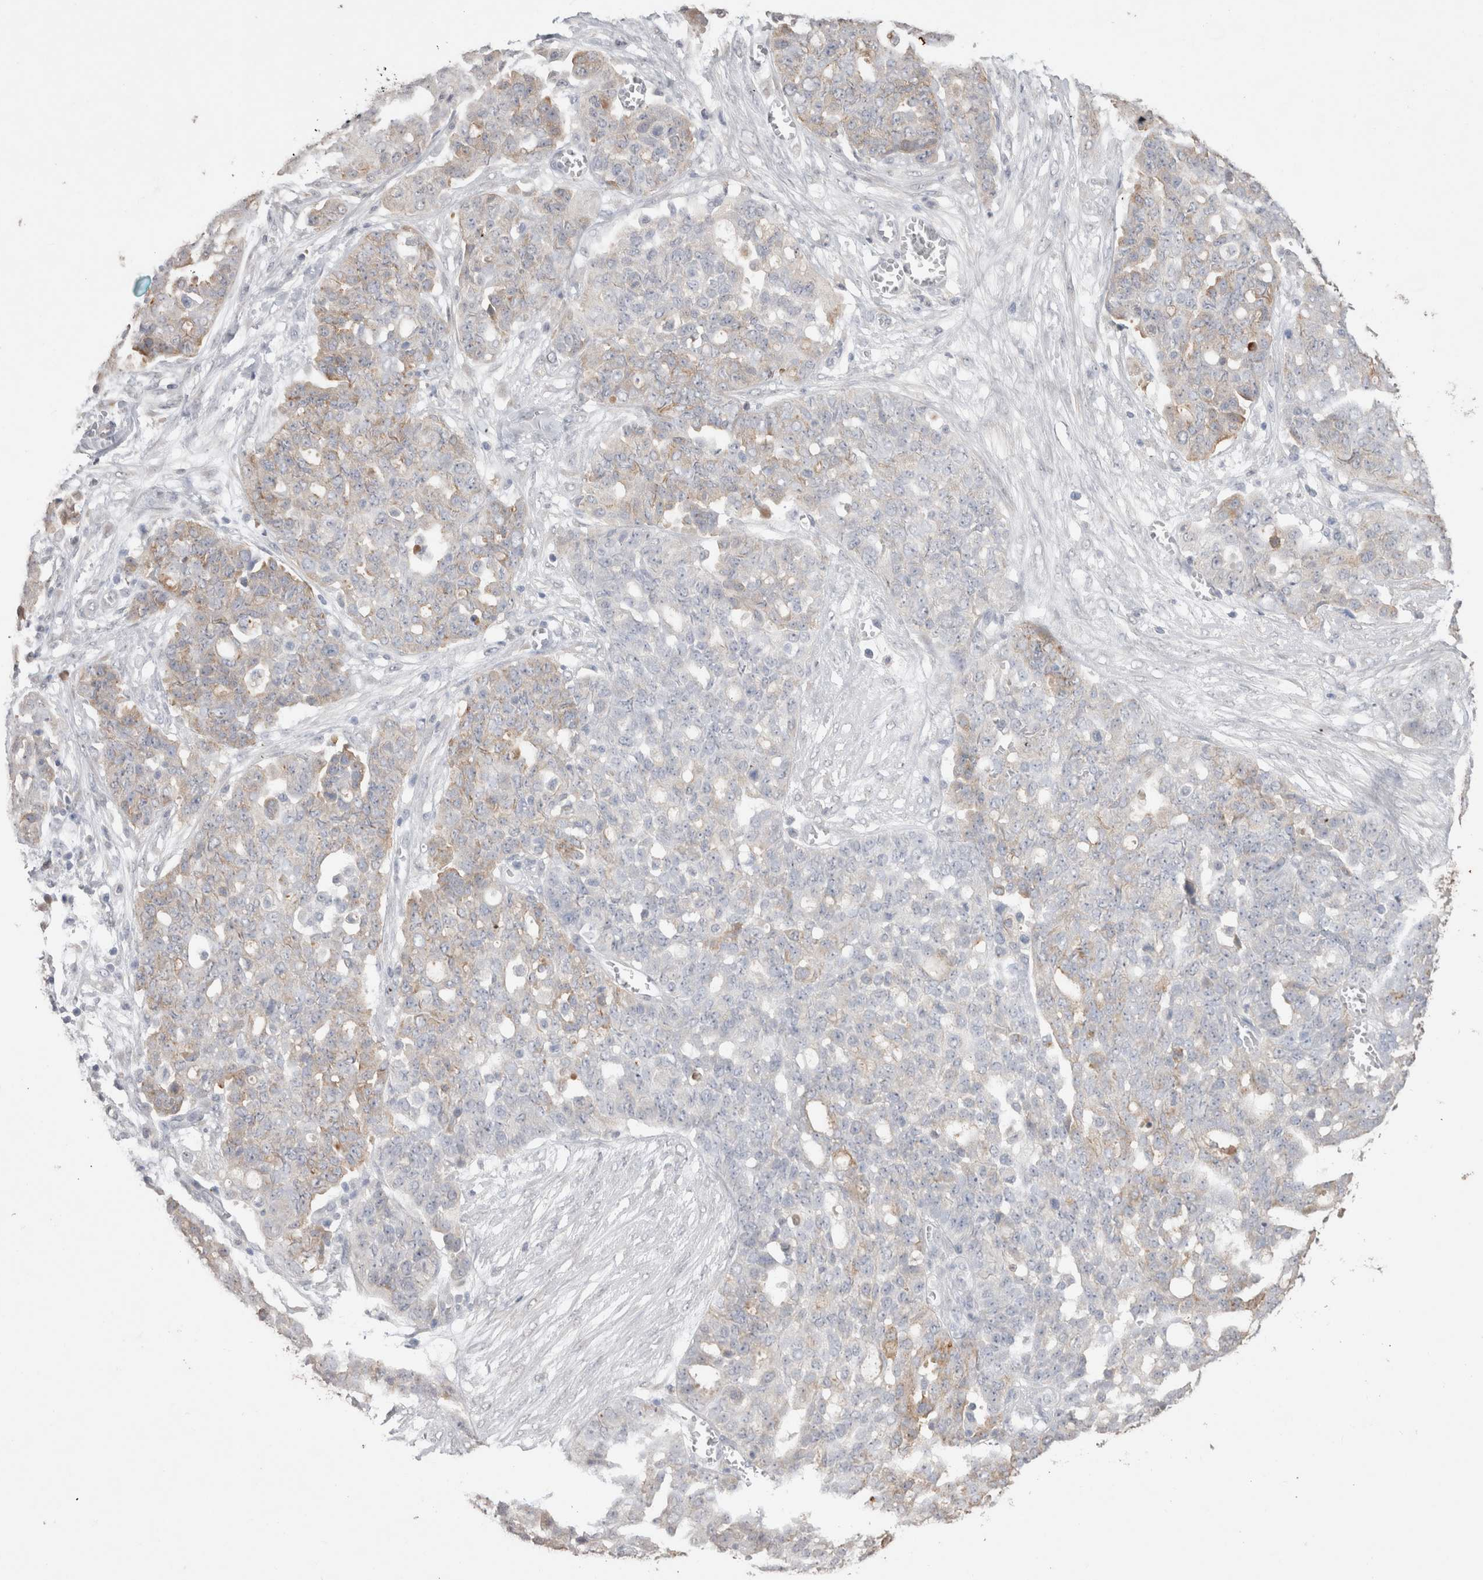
{"staining": {"intensity": "weak", "quantity": "<25%", "location": "cytoplasmic/membranous"}, "tissue": "ovarian cancer", "cell_type": "Tumor cells", "image_type": "cancer", "snomed": [{"axis": "morphology", "description": "Cystadenocarcinoma, serous, NOS"}, {"axis": "topography", "description": "Soft tissue"}, {"axis": "topography", "description": "Ovary"}], "caption": "There is no significant staining in tumor cells of ovarian serous cystadenocarcinoma.", "gene": "NAALADL2", "patient": {"sex": "female", "age": 57}}